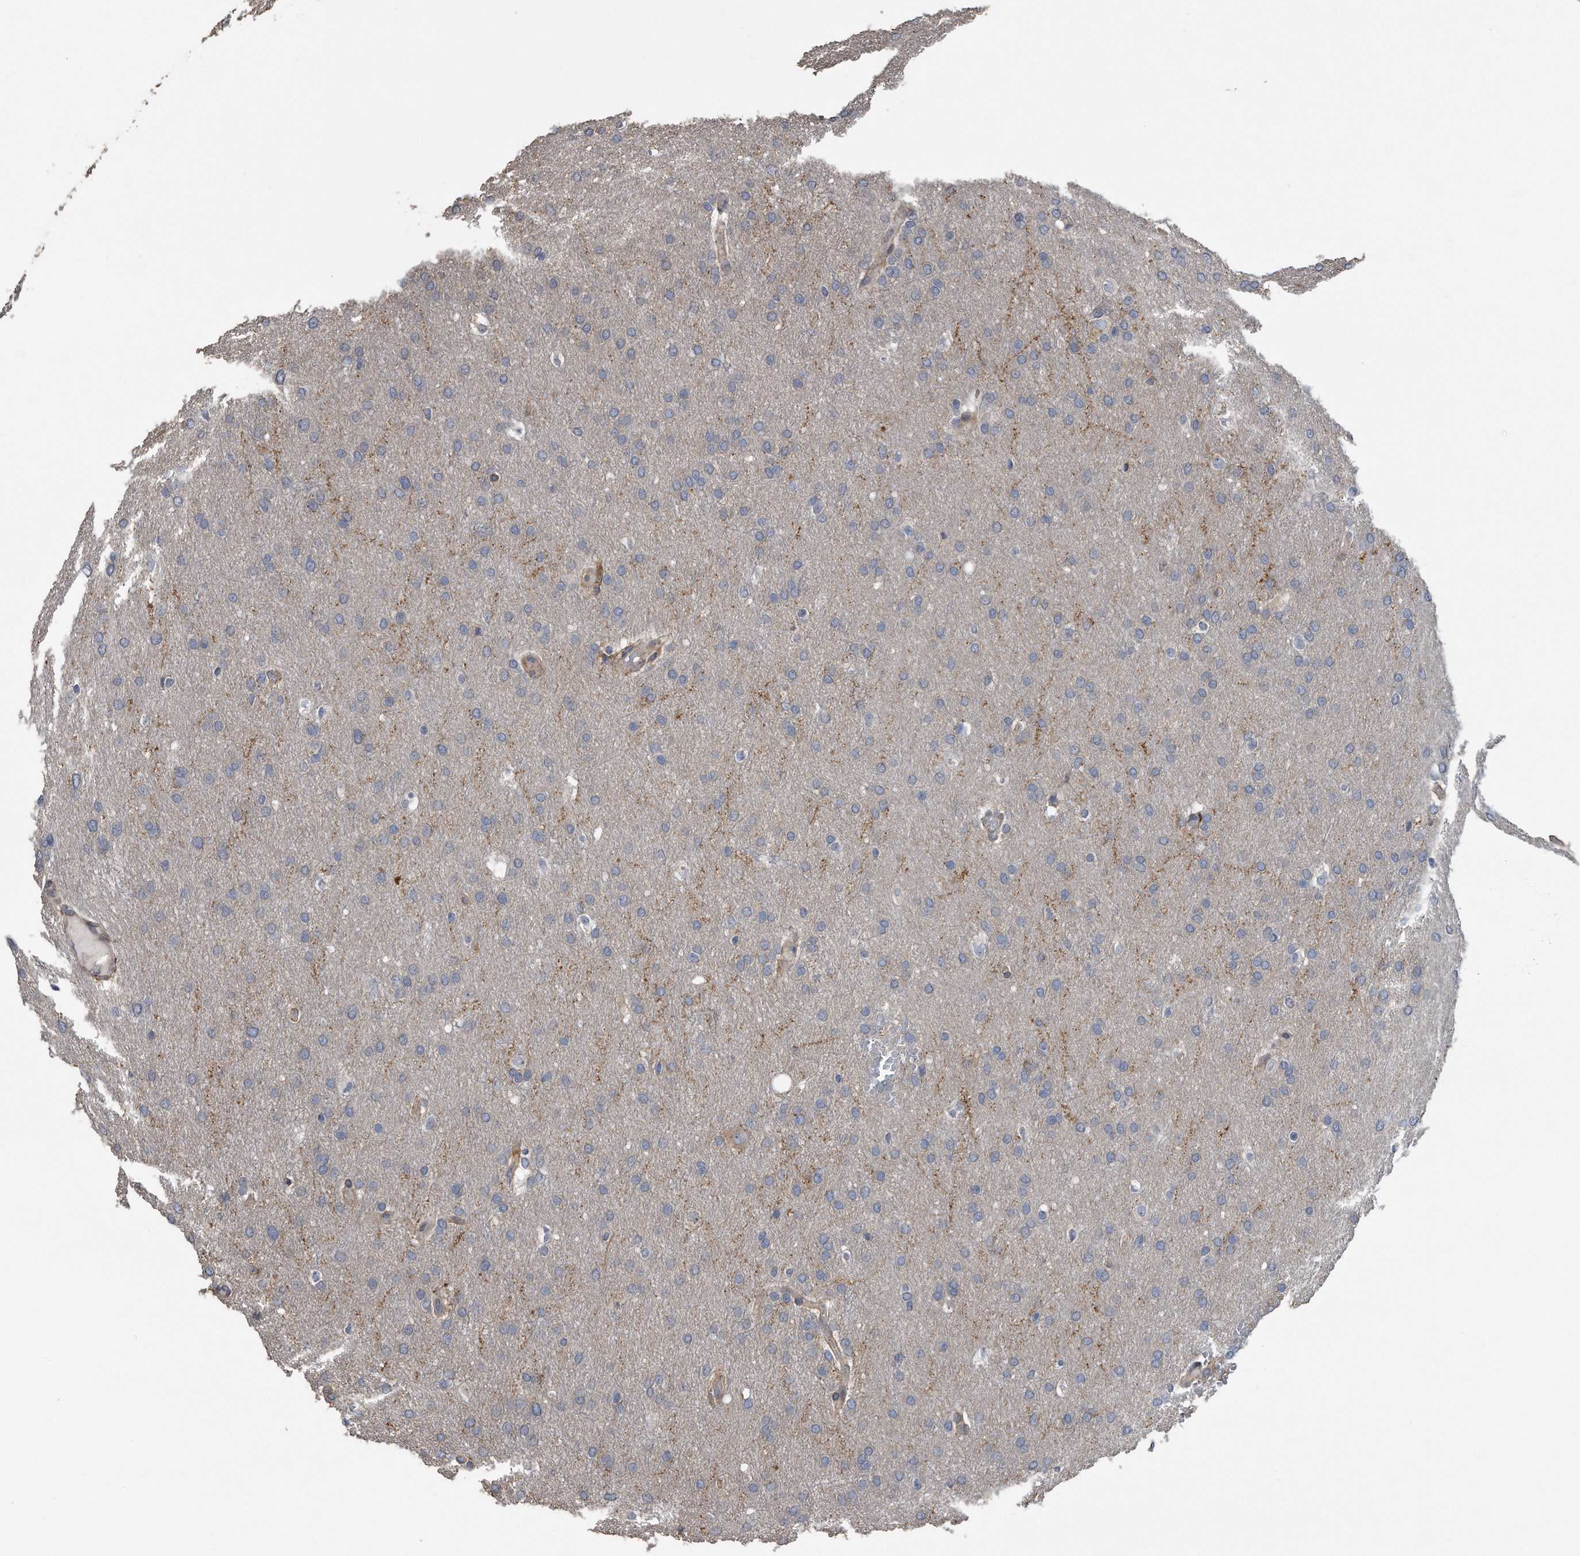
{"staining": {"intensity": "weak", "quantity": "<25%", "location": "cytoplasmic/membranous"}, "tissue": "glioma", "cell_type": "Tumor cells", "image_type": "cancer", "snomed": [{"axis": "morphology", "description": "Glioma, malignant, Low grade"}, {"axis": "topography", "description": "Brain"}], "caption": "IHC image of human malignant low-grade glioma stained for a protein (brown), which exhibits no staining in tumor cells.", "gene": "PCLO", "patient": {"sex": "female", "age": 37}}